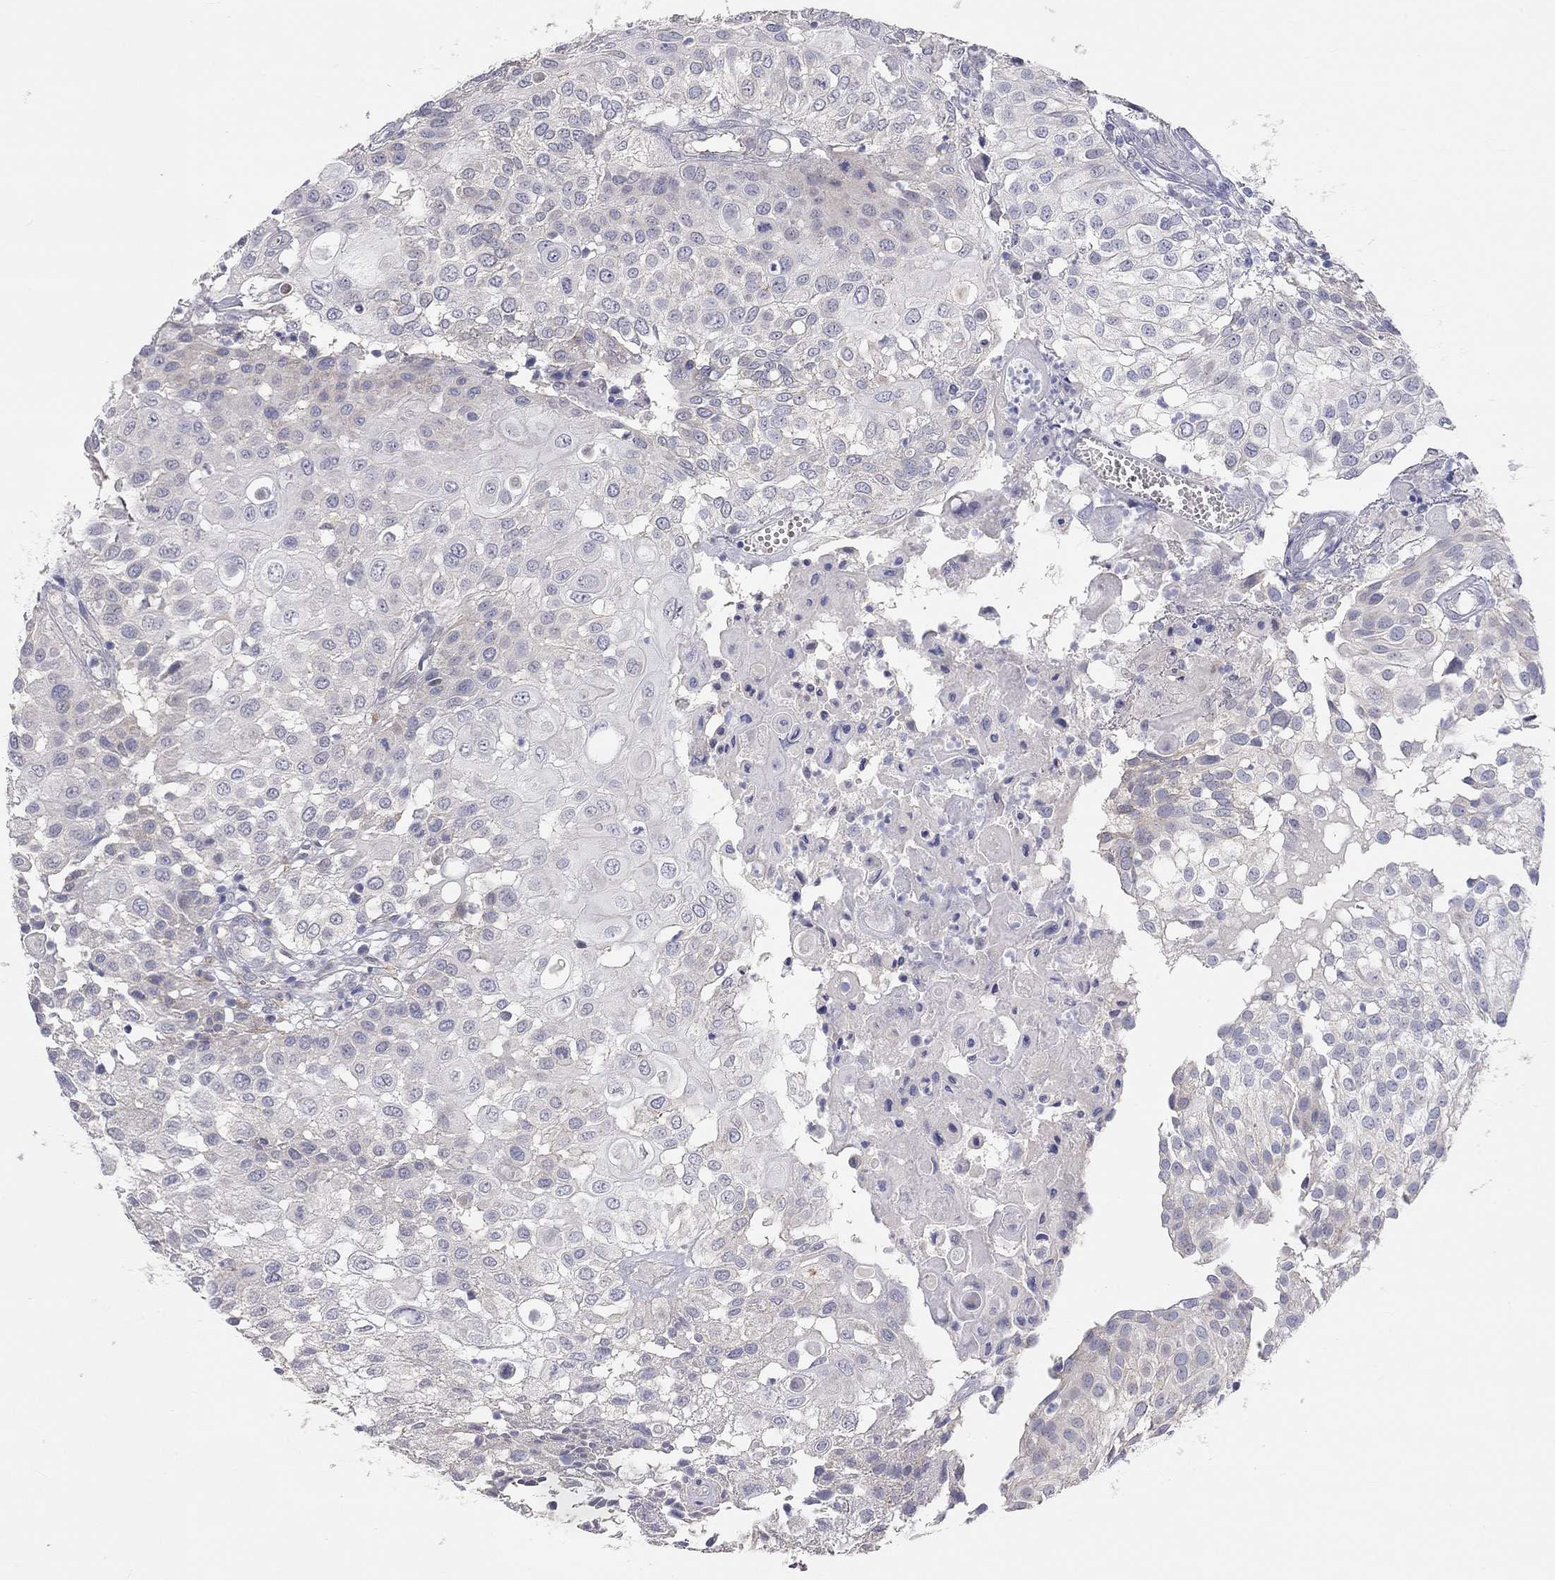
{"staining": {"intensity": "negative", "quantity": "none", "location": "none"}, "tissue": "urothelial cancer", "cell_type": "Tumor cells", "image_type": "cancer", "snomed": [{"axis": "morphology", "description": "Urothelial carcinoma, High grade"}, {"axis": "topography", "description": "Urinary bladder"}], "caption": "IHC micrograph of neoplastic tissue: human urothelial cancer stained with DAB (3,3'-diaminobenzidine) reveals no significant protein staining in tumor cells.", "gene": "PAPSS2", "patient": {"sex": "female", "age": 79}}